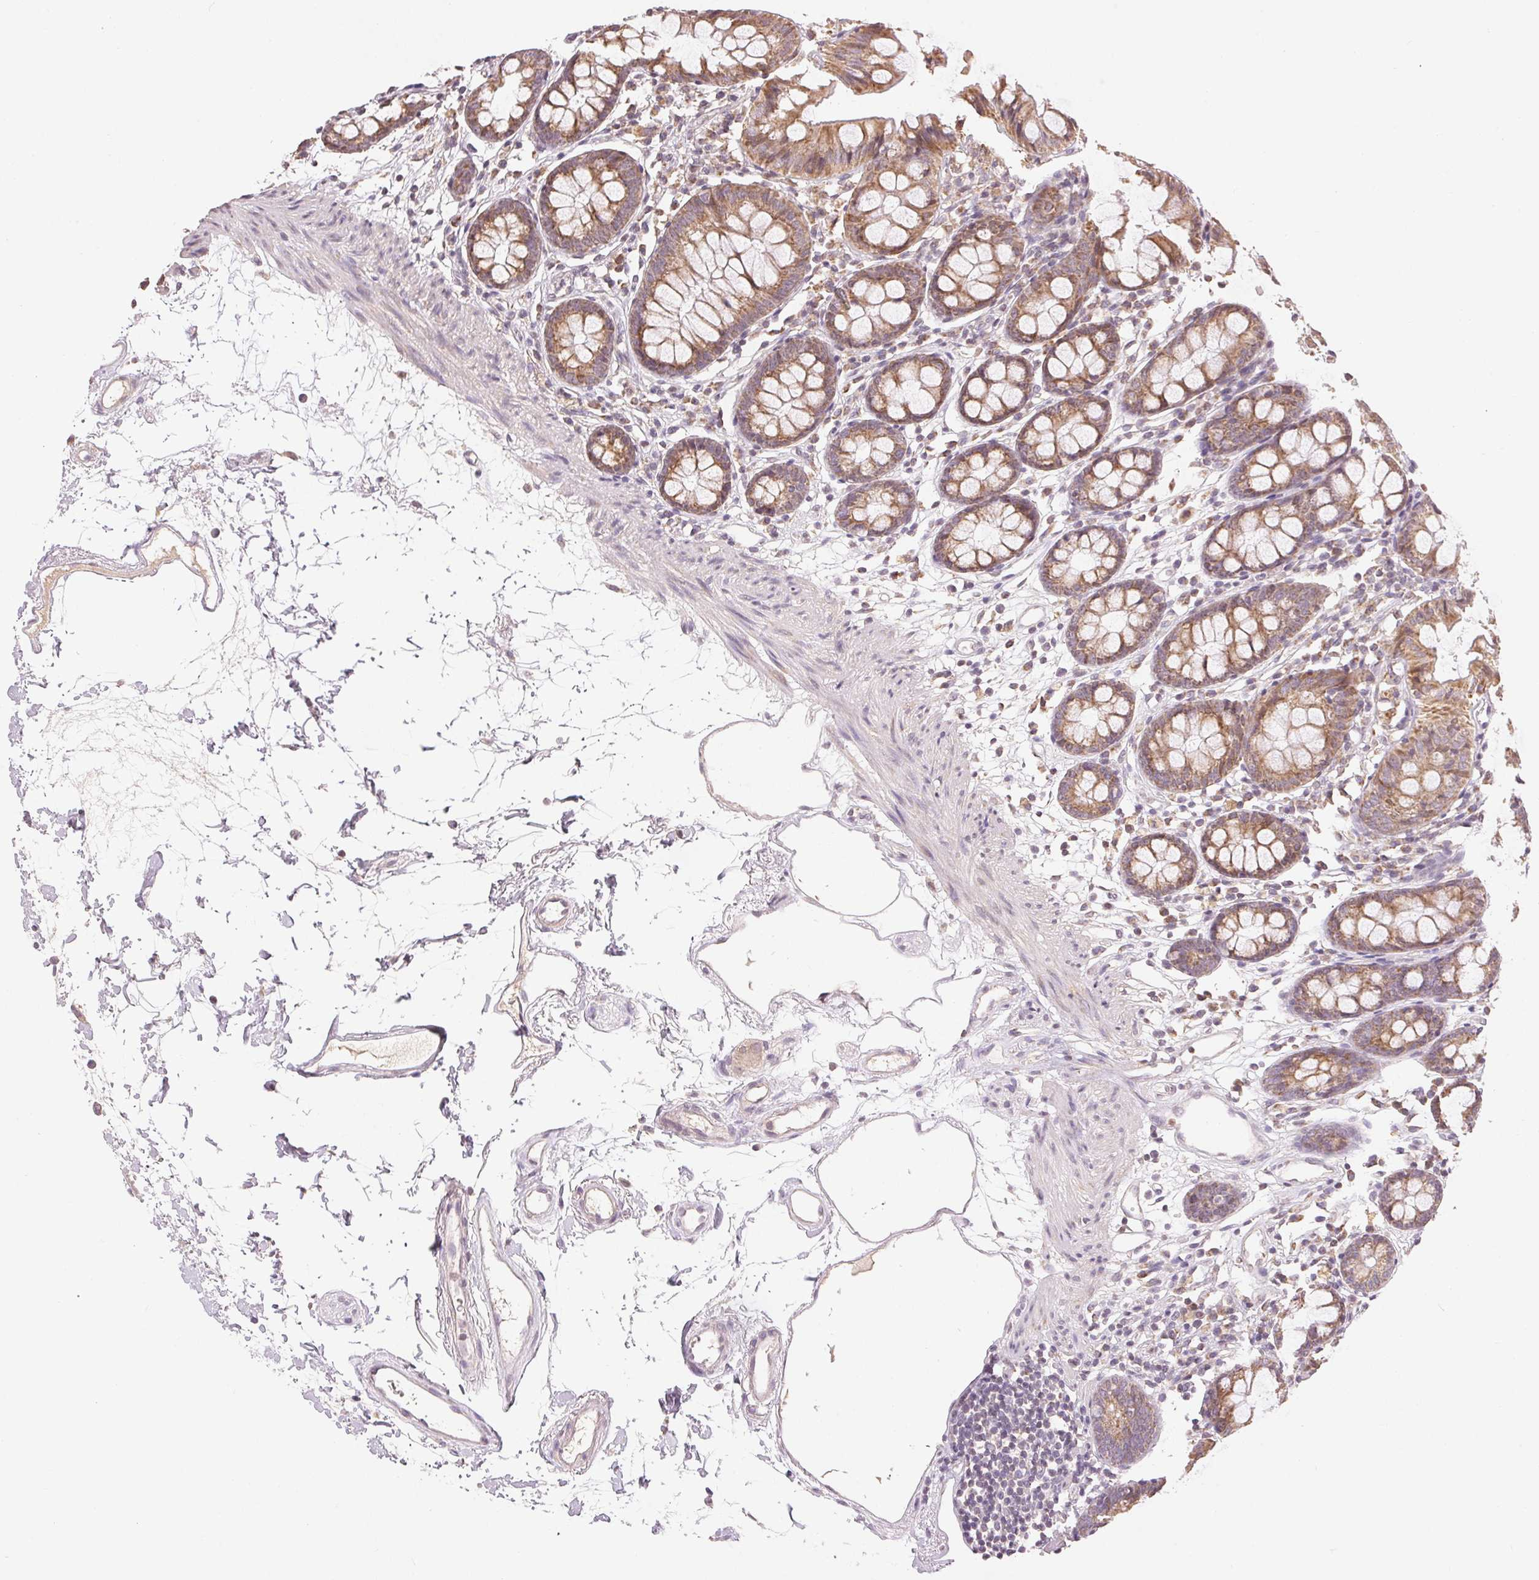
{"staining": {"intensity": "negative", "quantity": "none", "location": "none"}, "tissue": "colon", "cell_type": "Endothelial cells", "image_type": "normal", "snomed": [{"axis": "morphology", "description": "Normal tissue, NOS"}, {"axis": "topography", "description": "Colon"}], "caption": "A micrograph of colon stained for a protein exhibits no brown staining in endothelial cells.", "gene": "CLASP1", "patient": {"sex": "female", "age": 84}}